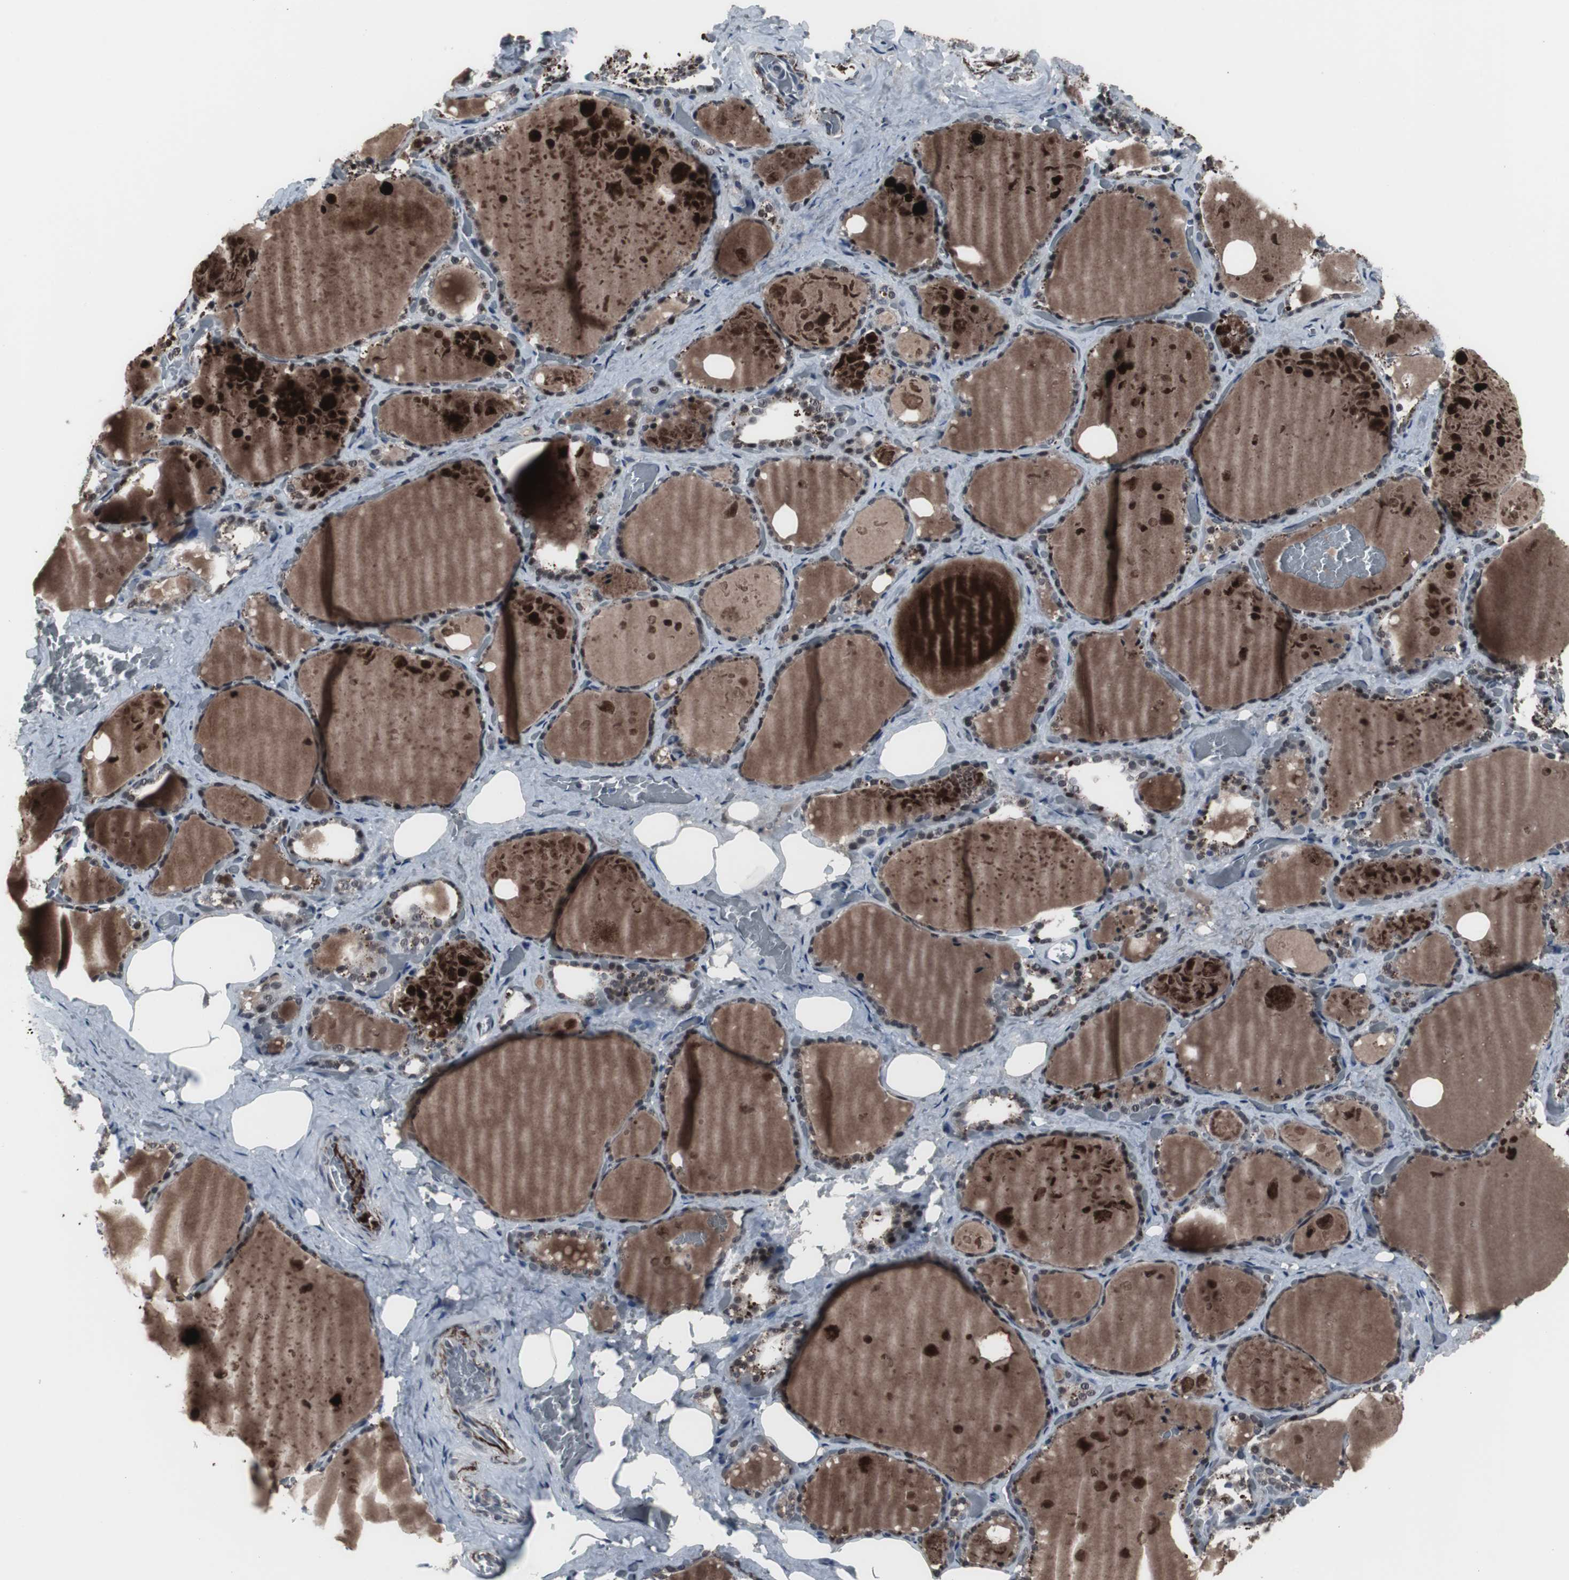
{"staining": {"intensity": "strong", "quantity": ">75%", "location": "cytoplasmic/membranous,nuclear"}, "tissue": "thyroid gland", "cell_type": "Glandular cells", "image_type": "normal", "snomed": [{"axis": "morphology", "description": "Normal tissue, NOS"}, {"axis": "topography", "description": "Thyroid gland"}], "caption": "This is a histology image of immunohistochemistry (IHC) staining of unremarkable thyroid gland, which shows strong expression in the cytoplasmic/membranous,nuclear of glandular cells.", "gene": "FOXP4", "patient": {"sex": "male", "age": 61}}